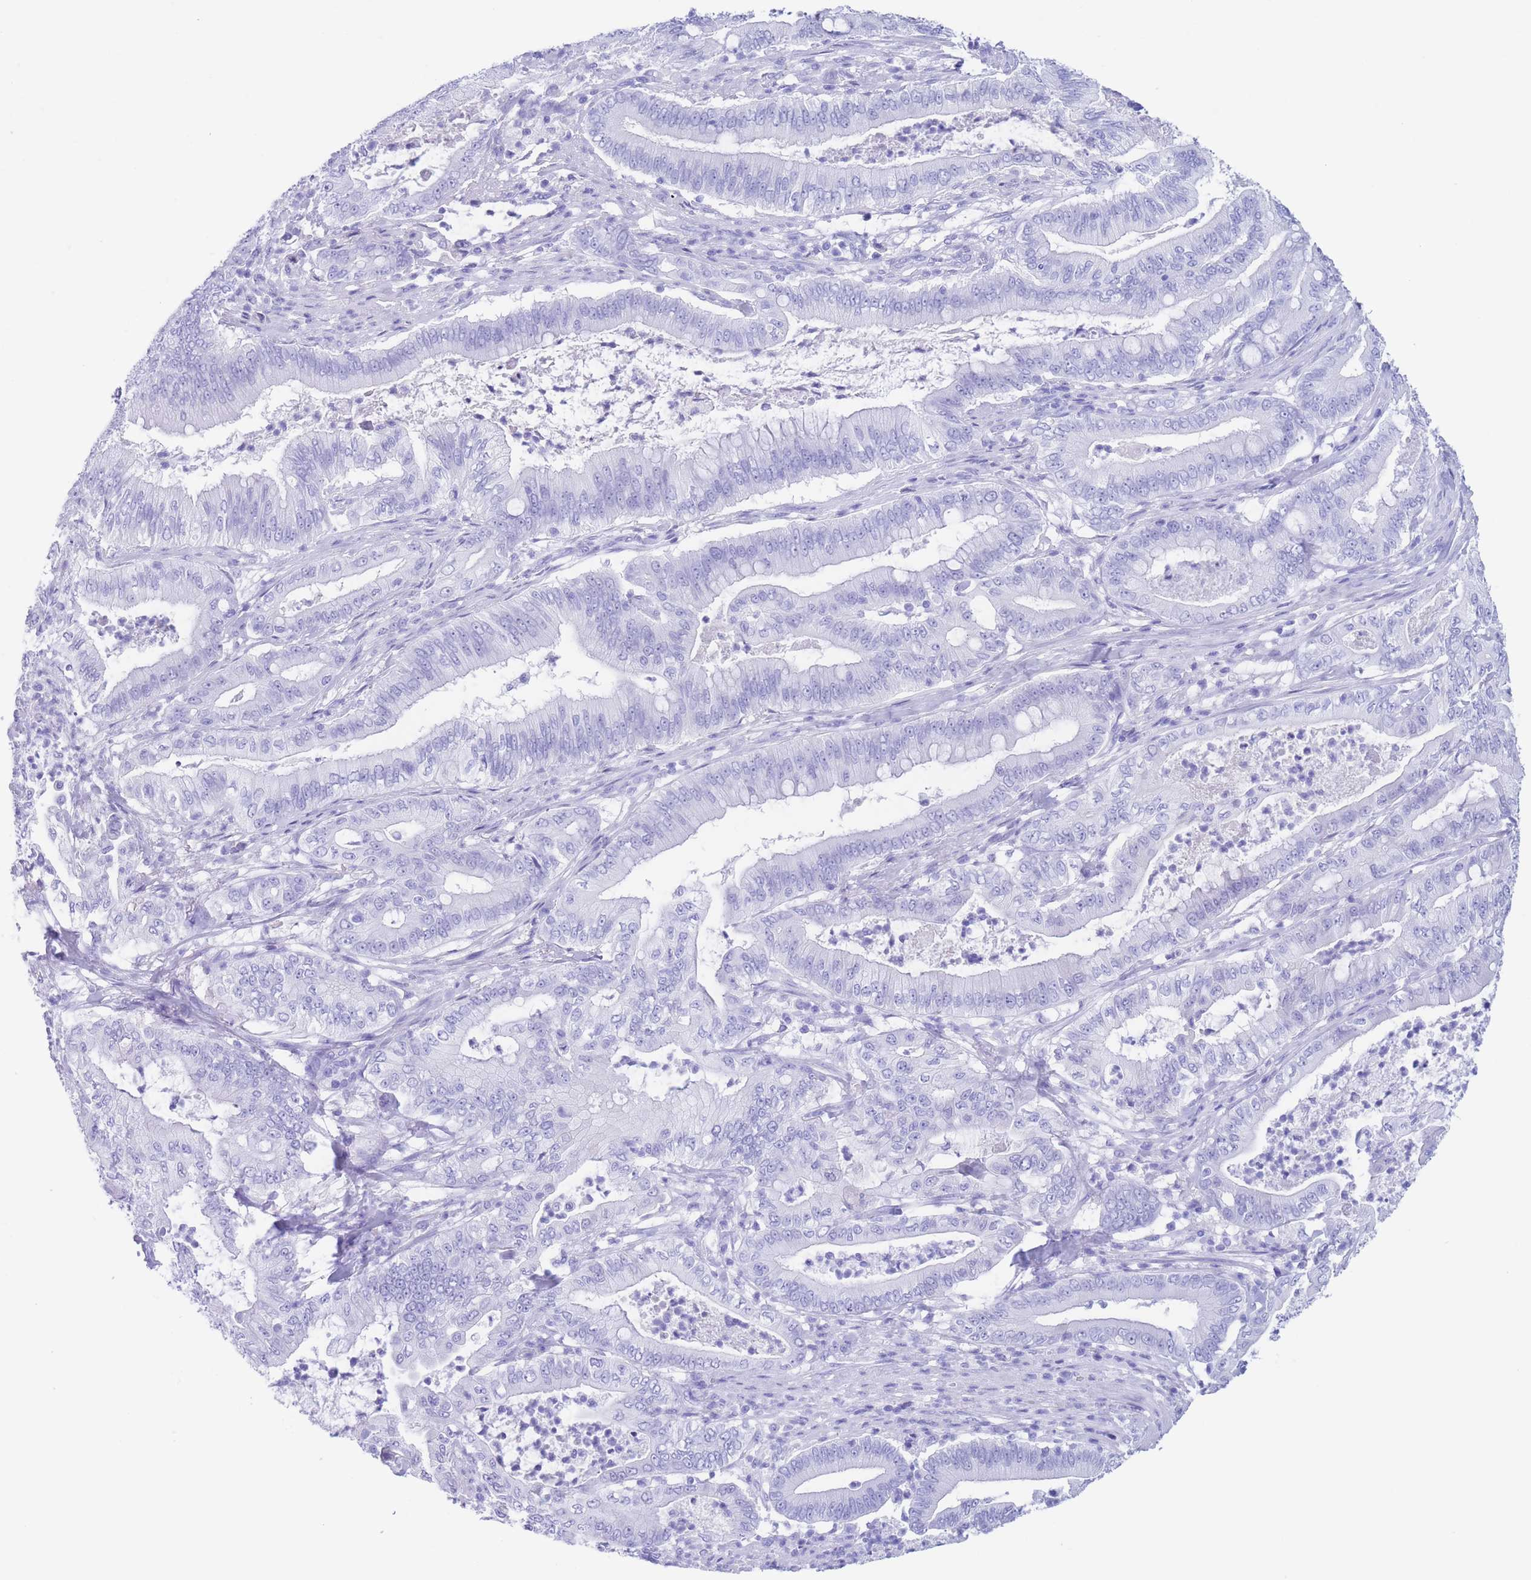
{"staining": {"intensity": "negative", "quantity": "none", "location": "none"}, "tissue": "pancreatic cancer", "cell_type": "Tumor cells", "image_type": "cancer", "snomed": [{"axis": "morphology", "description": "Adenocarcinoma, NOS"}, {"axis": "topography", "description": "Pancreas"}], "caption": "Immunohistochemistry (IHC) photomicrograph of neoplastic tissue: pancreatic cancer (adenocarcinoma) stained with DAB exhibits no significant protein positivity in tumor cells.", "gene": "SLCO1B3", "patient": {"sex": "male", "age": 71}}